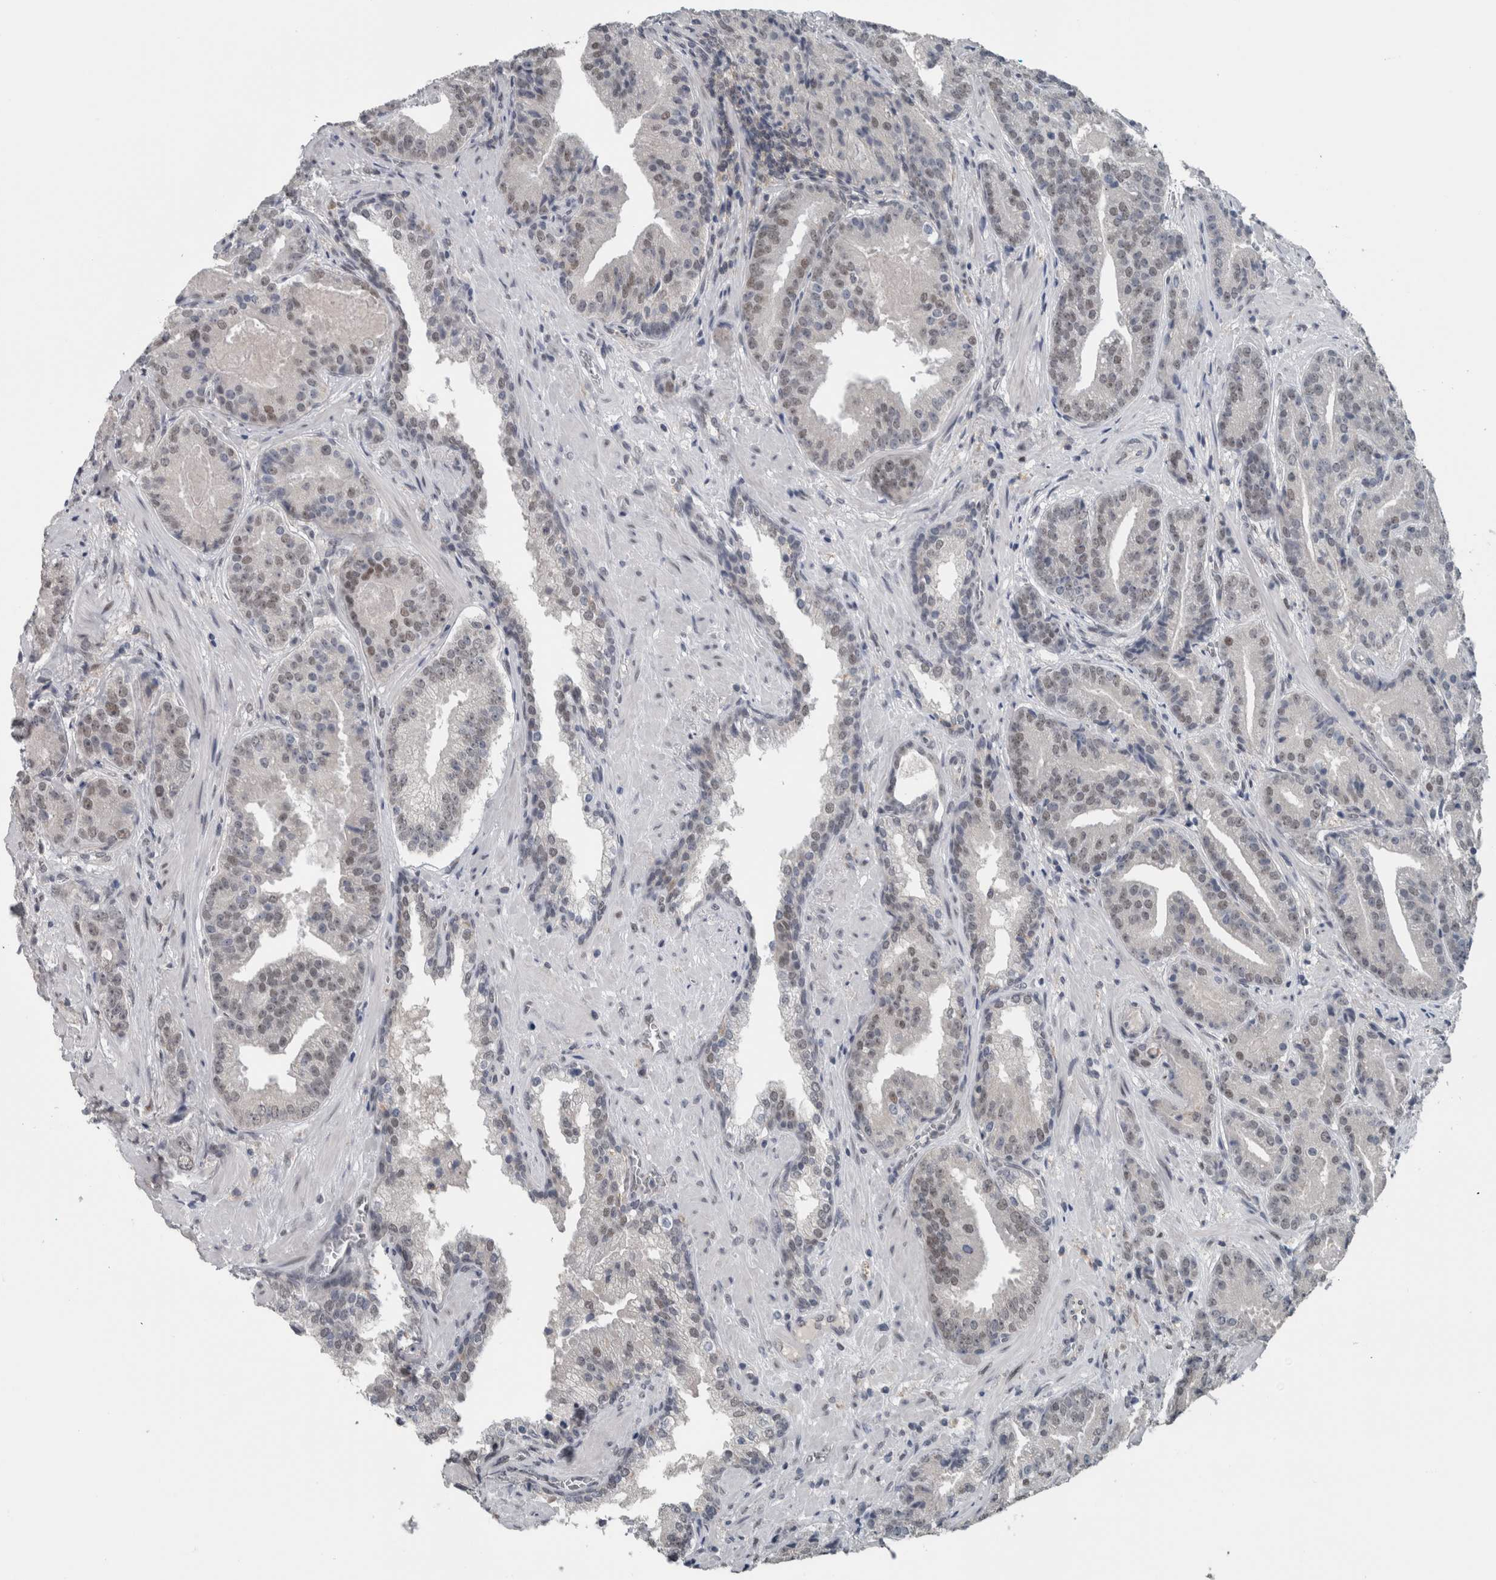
{"staining": {"intensity": "weak", "quantity": "<25%", "location": "nuclear"}, "tissue": "prostate cancer", "cell_type": "Tumor cells", "image_type": "cancer", "snomed": [{"axis": "morphology", "description": "Adenocarcinoma, Low grade"}, {"axis": "topography", "description": "Prostate"}], "caption": "IHC micrograph of prostate cancer (adenocarcinoma (low-grade)) stained for a protein (brown), which demonstrates no positivity in tumor cells. (DAB immunohistochemistry with hematoxylin counter stain).", "gene": "ZBTB21", "patient": {"sex": "male", "age": 67}}